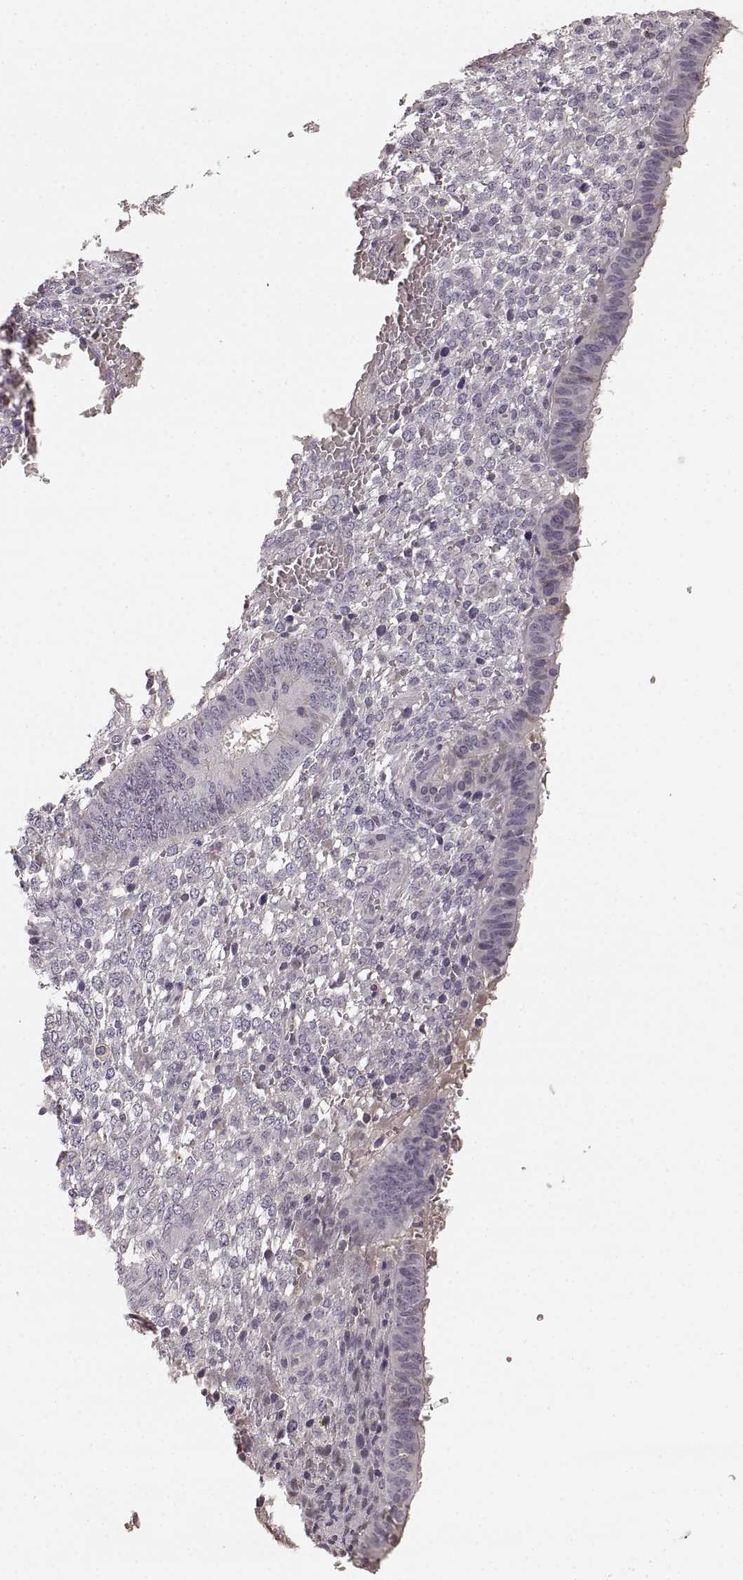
{"staining": {"intensity": "negative", "quantity": "none", "location": "none"}, "tissue": "endometrium", "cell_type": "Cells in endometrial stroma", "image_type": "normal", "snomed": [{"axis": "morphology", "description": "Normal tissue, NOS"}, {"axis": "topography", "description": "Endometrium"}], "caption": "Protein analysis of normal endometrium exhibits no significant expression in cells in endometrial stroma. (DAB (3,3'-diaminobenzidine) immunohistochemistry (IHC), high magnification).", "gene": "RUNDC3A", "patient": {"sex": "female", "age": 42}}